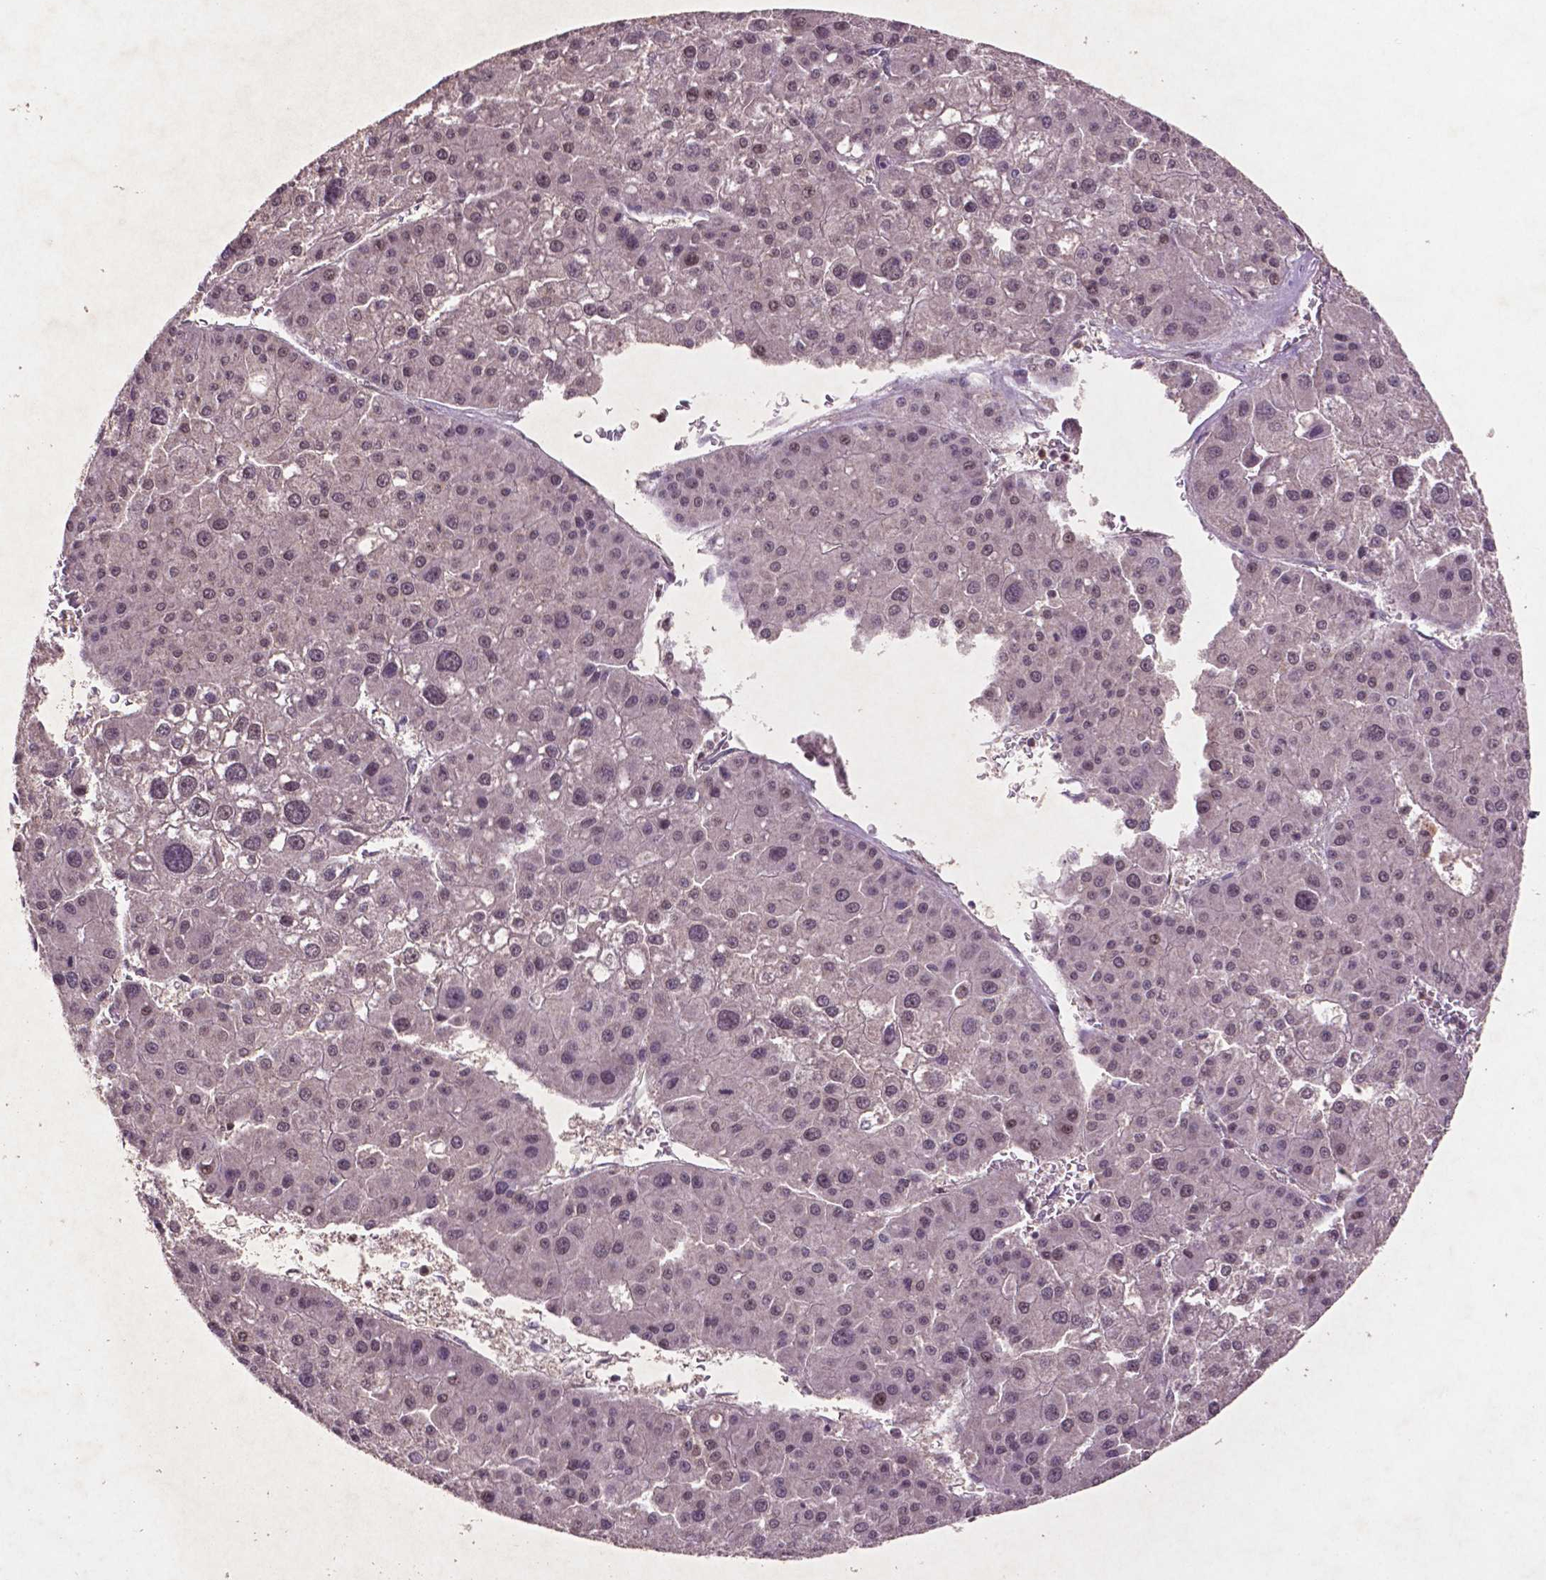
{"staining": {"intensity": "weak", "quantity": "<25%", "location": "nuclear"}, "tissue": "liver cancer", "cell_type": "Tumor cells", "image_type": "cancer", "snomed": [{"axis": "morphology", "description": "Carcinoma, Hepatocellular, NOS"}, {"axis": "topography", "description": "Liver"}], "caption": "This is an IHC image of human liver cancer. There is no expression in tumor cells.", "gene": "GLRX", "patient": {"sex": "male", "age": 73}}